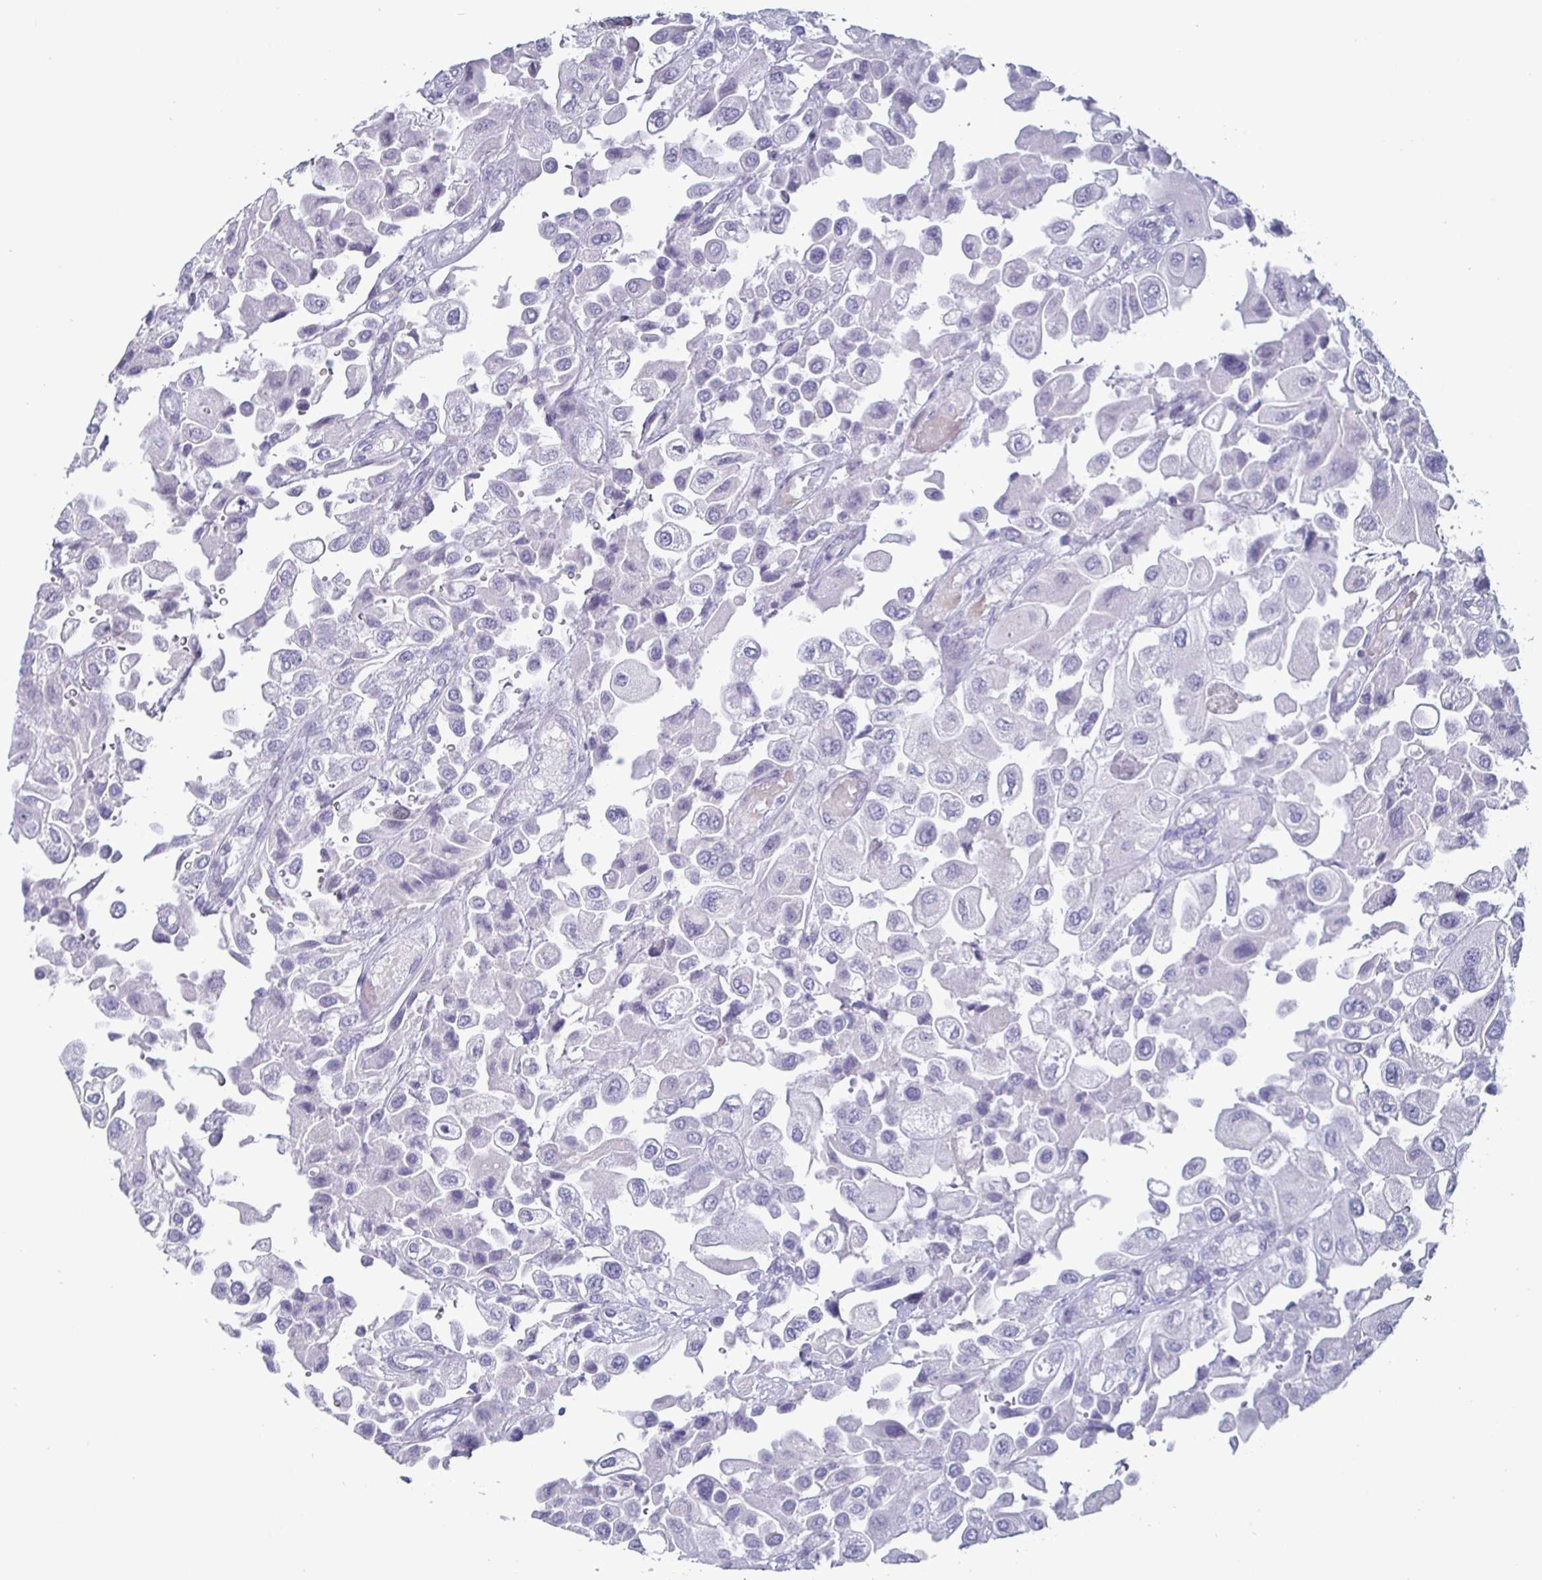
{"staining": {"intensity": "negative", "quantity": "none", "location": "none"}, "tissue": "urothelial cancer", "cell_type": "Tumor cells", "image_type": "cancer", "snomed": [{"axis": "morphology", "description": "Urothelial carcinoma, High grade"}, {"axis": "topography", "description": "Urinary bladder"}], "caption": "This is a histopathology image of immunohistochemistry staining of urothelial cancer, which shows no staining in tumor cells.", "gene": "OOSP2", "patient": {"sex": "female", "age": 64}}